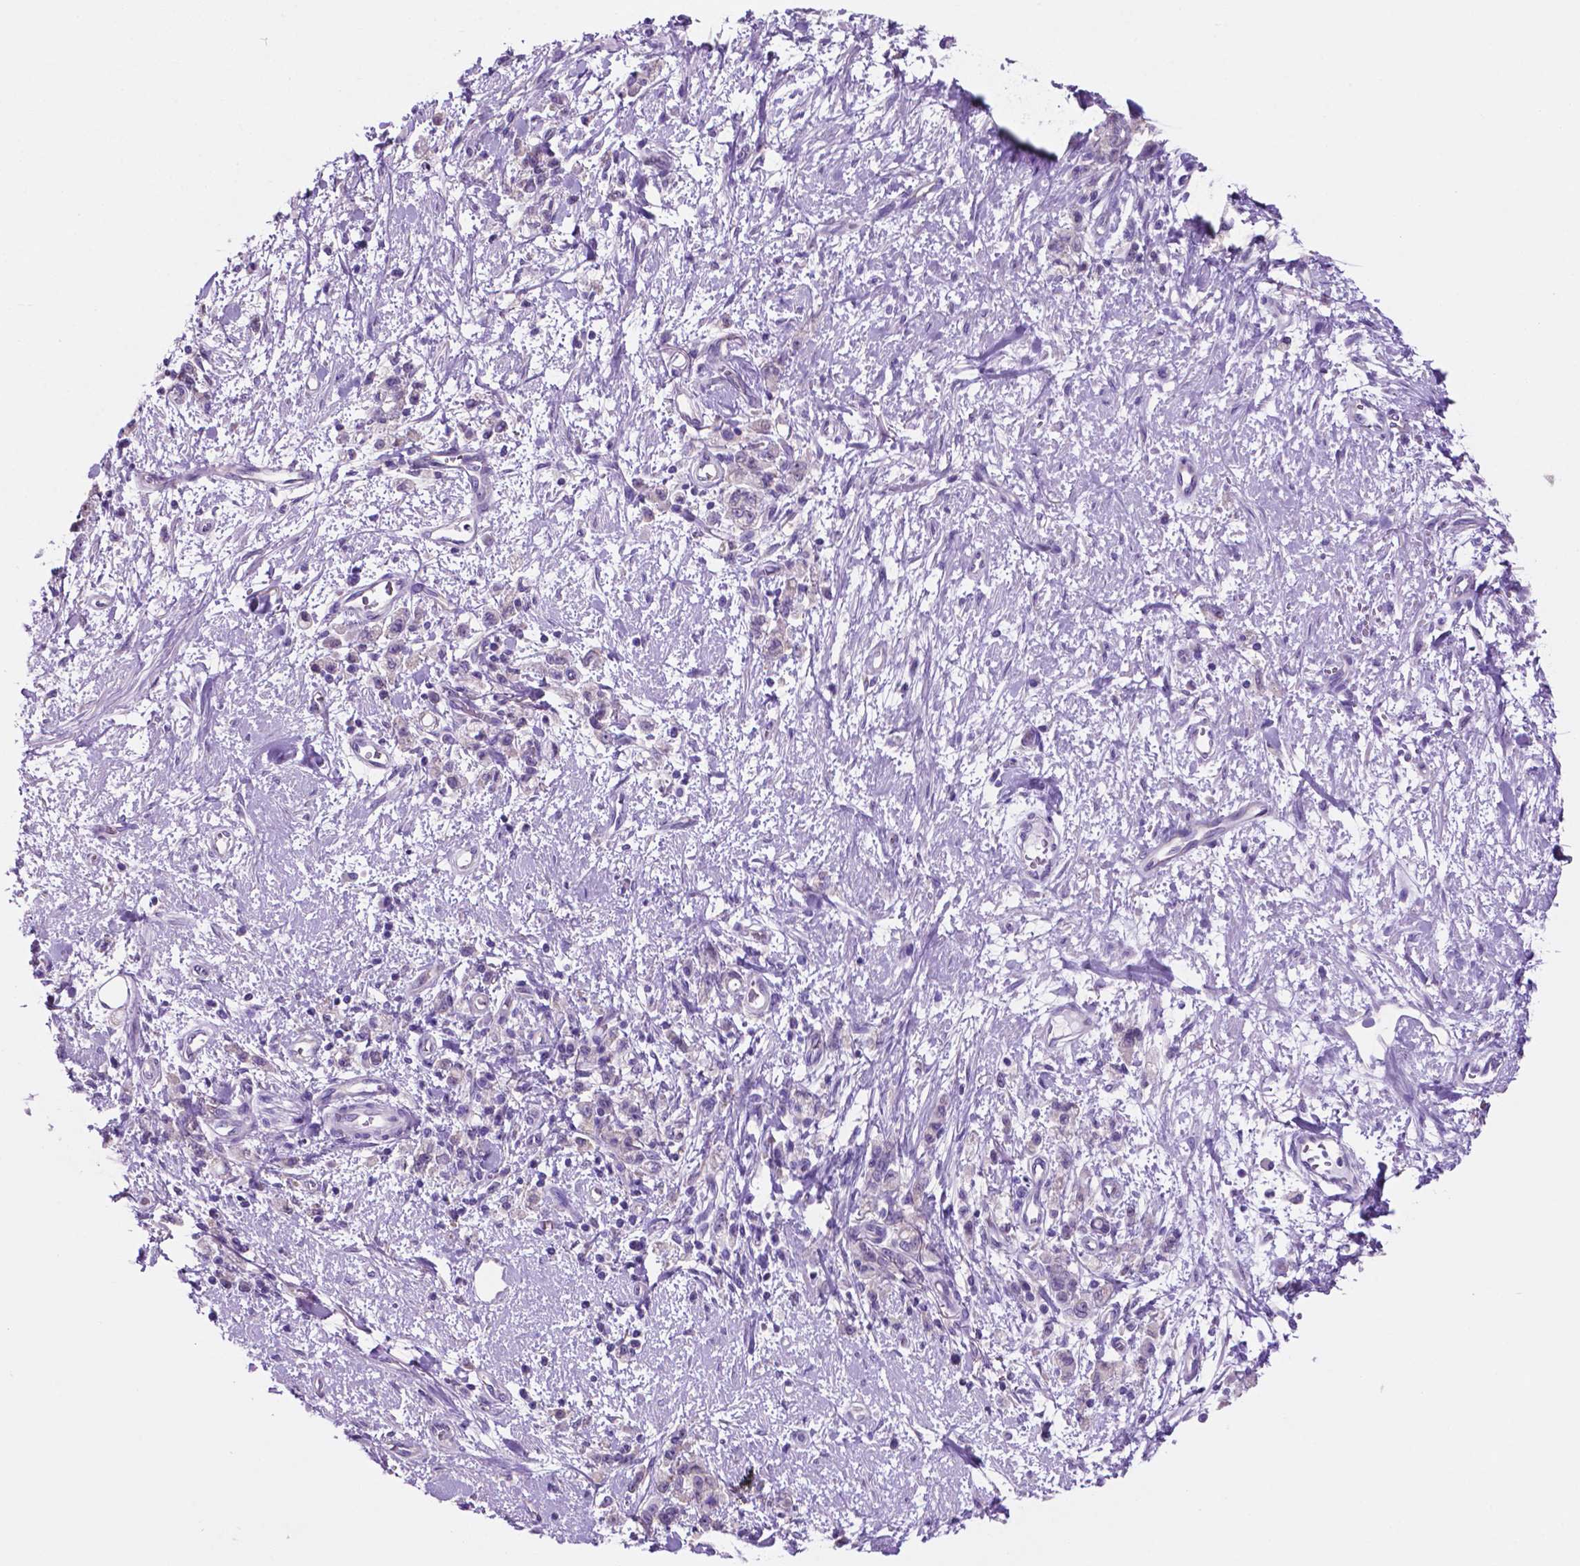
{"staining": {"intensity": "negative", "quantity": "none", "location": "none"}, "tissue": "stomach cancer", "cell_type": "Tumor cells", "image_type": "cancer", "snomed": [{"axis": "morphology", "description": "Adenocarcinoma, NOS"}, {"axis": "topography", "description": "Stomach"}], "caption": "The photomicrograph demonstrates no significant positivity in tumor cells of stomach cancer (adenocarcinoma). (Immunohistochemistry (ihc), brightfield microscopy, high magnification).", "gene": "SPDYA", "patient": {"sex": "male", "age": 77}}